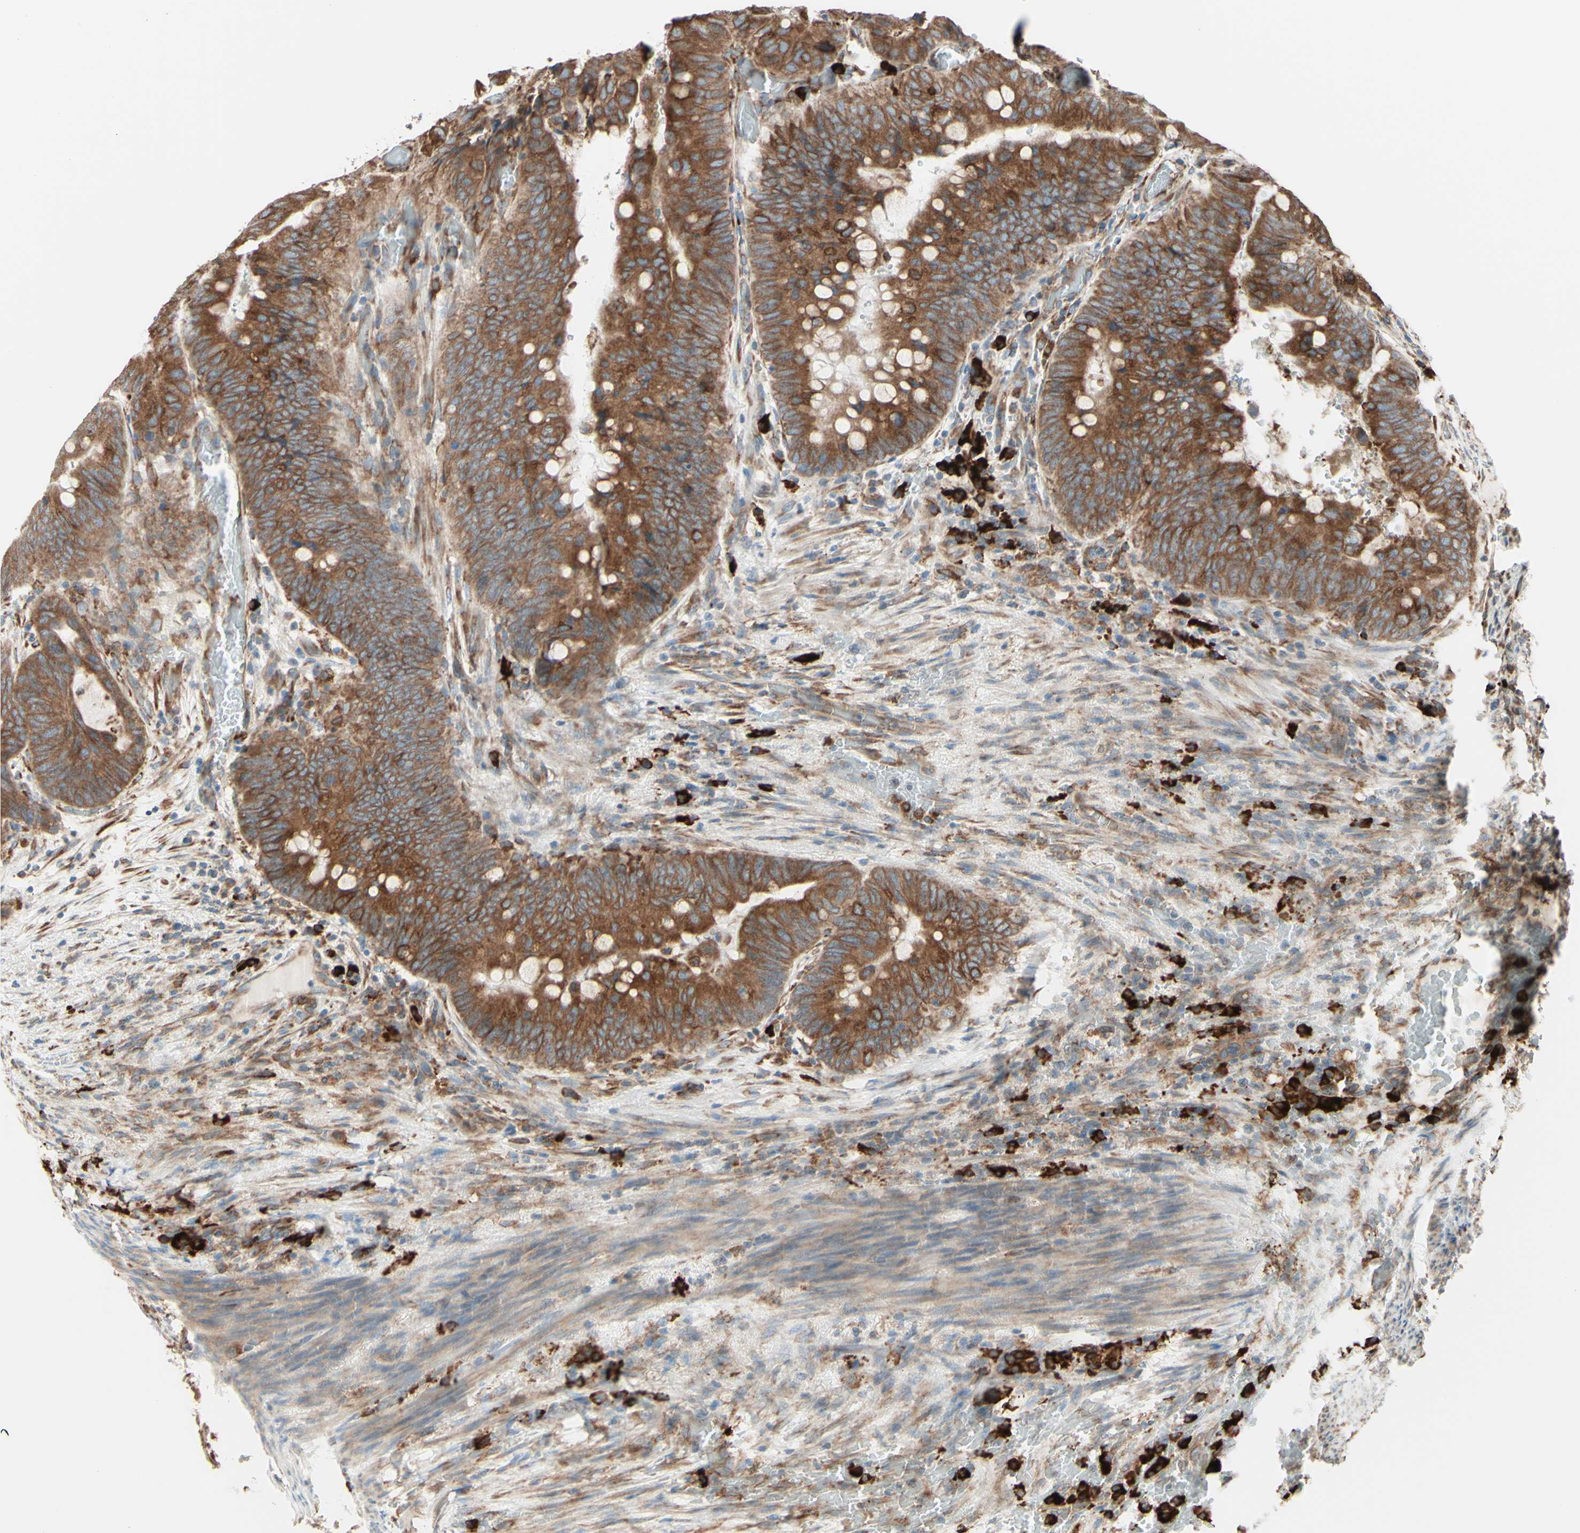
{"staining": {"intensity": "moderate", "quantity": ">75%", "location": "cytoplasmic/membranous"}, "tissue": "colorectal cancer", "cell_type": "Tumor cells", "image_type": "cancer", "snomed": [{"axis": "morphology", "description": "Normal tissue, NOS"}, {"axis": "morphology", "description": "Adenocarcinoma, NOS"}, {"axis": "topography", "description": "Rectum"}, {"axis": "topography", "description": "Peripheral nerve tissue"}], "caption": "Colorectal cancer was stained to show a protein in brown. There is medium levels of moderate cytoplasmic/membranous expression in about >75% of tumor cells.", "gene": "DNAJB11", "patient": {"sex": "male", "age": 92}}